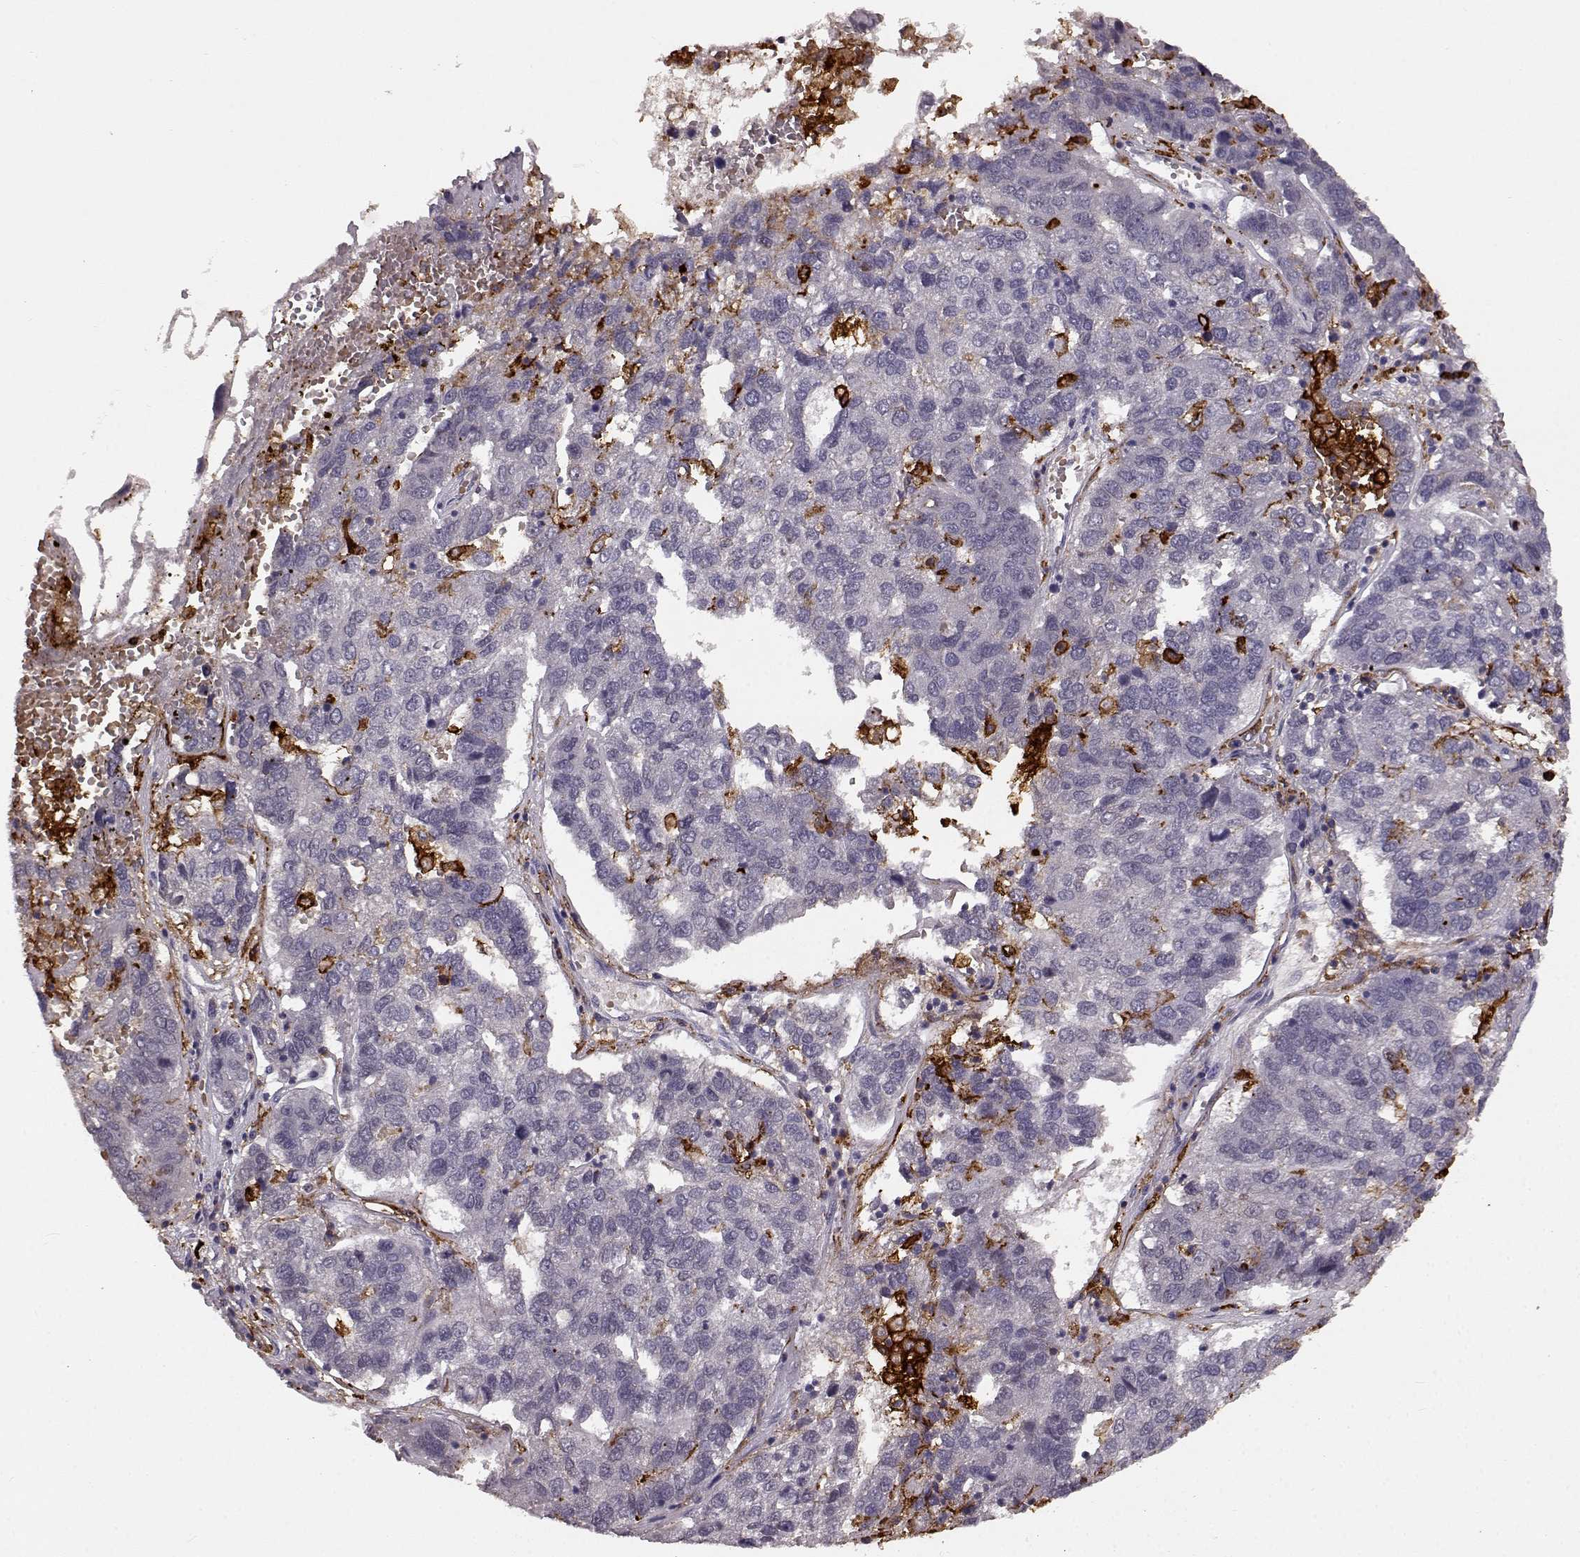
{"staining": {"intensity": "negative", "quantity": "none", "location": "none"}, "tissue": "pancreatic cancer", "cell_type": "Tumor cells", "image_type": "cancer", "snomed": [{"axis": "morphology", "description": "Adenocarcinoma, NOS"}, {"axis": "topography", "description": "Pancreas"}], "caption": "This is a micrograph of immunohistochemistry (IHC) staining of pancreatic adenocarcinoma, which shows no expression in tumor cells. (DAB (3,3'-diaminobenzidine) immunohistochemistry, high magnification).", "gene": "CCNF", "patient": {"sex": "female", "age": 61}}